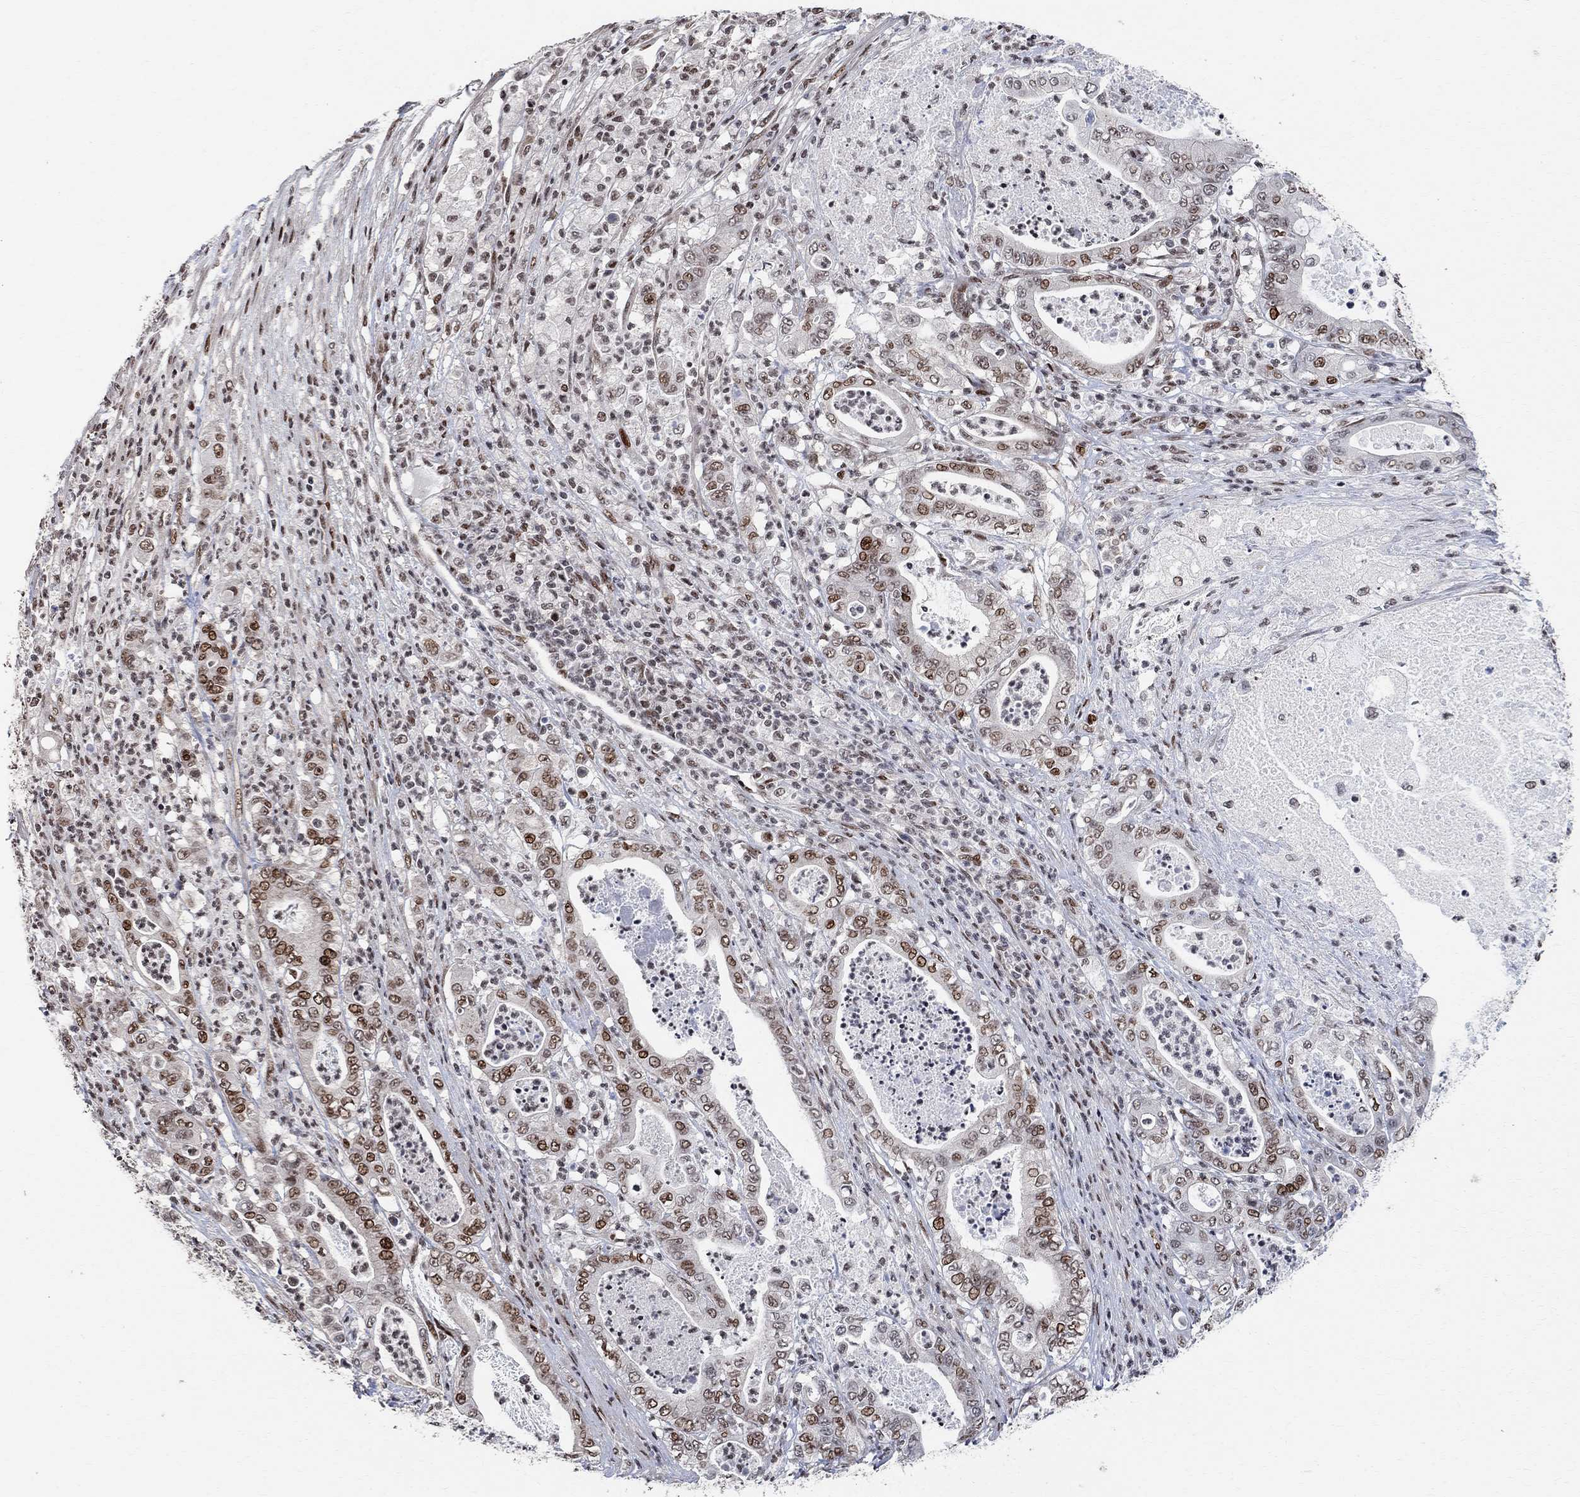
{"staining": {"intensity": "moderate", "quantity": ">75%", "location": "nuclear"}, "tissue": "pancreatic cancer", "cell_type": "Tumor cells", "image_type": "cancer", "snomed": [{"axis": "morphology", "description": "Adenocarcinoma, NOS"}, {"axis": "topography", "description": "Pancreas"}], "caption": "Human adenocarcinoma (pancreatic) stained with a brown dye shows moderate nuclear positive expression in about >75% of tumor cells.", "gene": "E4F1", "patient": {"sex": "male", "age": 71}}